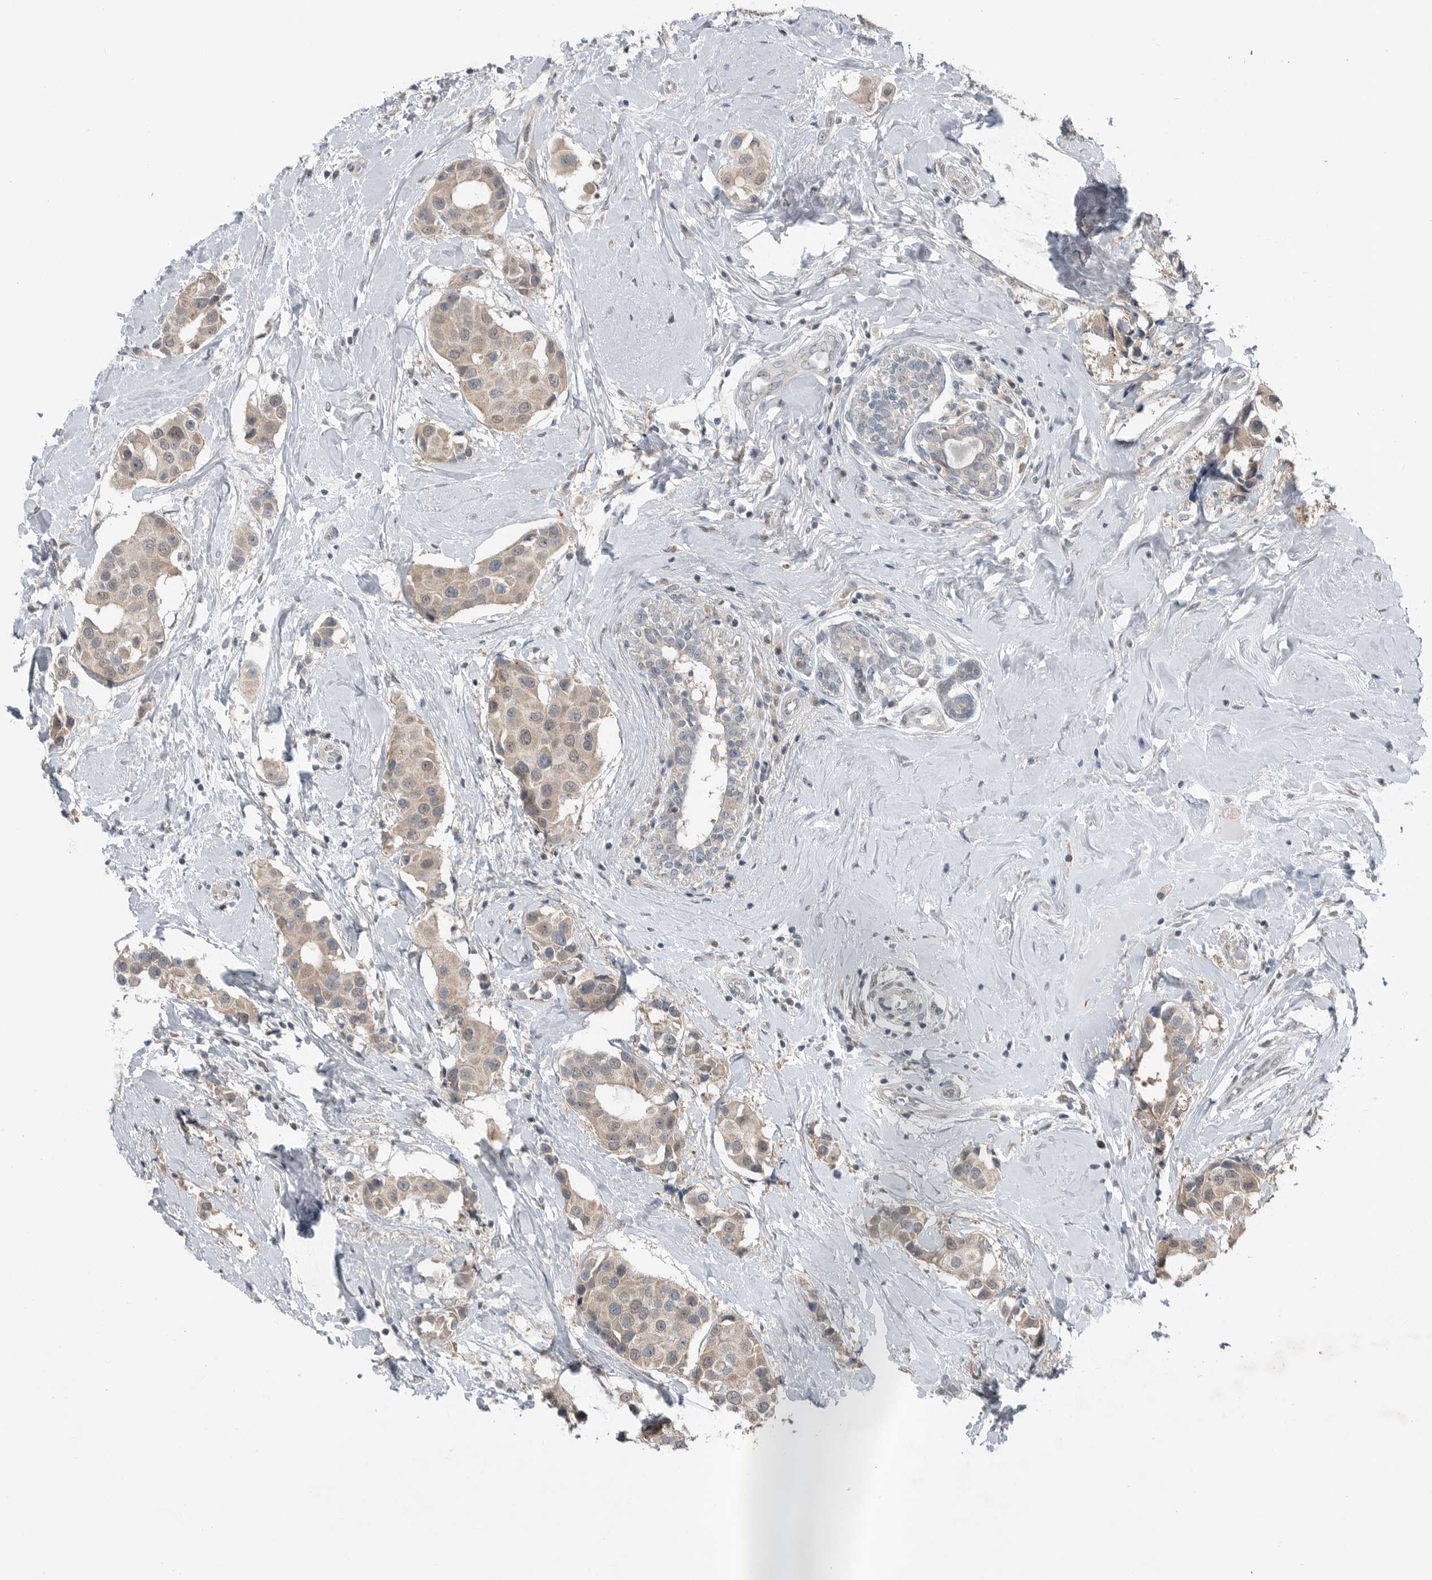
{"staining": {"intensity": "negative", "quantity": "none", "location": "none"}, "tissue": "breast cancer", "cell_type": "Tumor cells", "image_type": "cancer", "snomed": [{"axis": "morphology", "description": "Normal tissue, NOS"}, {"axis": "morphology", "description": "Duct carcinoma"}, {"axis": "topography", "description": "Breast"}], "caption": "A high-resolution image shows immunohistochemistry (IHC) staining of intraductal carcinoma (breast), which shows no significant staining in tumor cells. Nuclei are stained in blue.", "gene": "MFAP3L", "patient": {"sex": "female", "age": 39}}